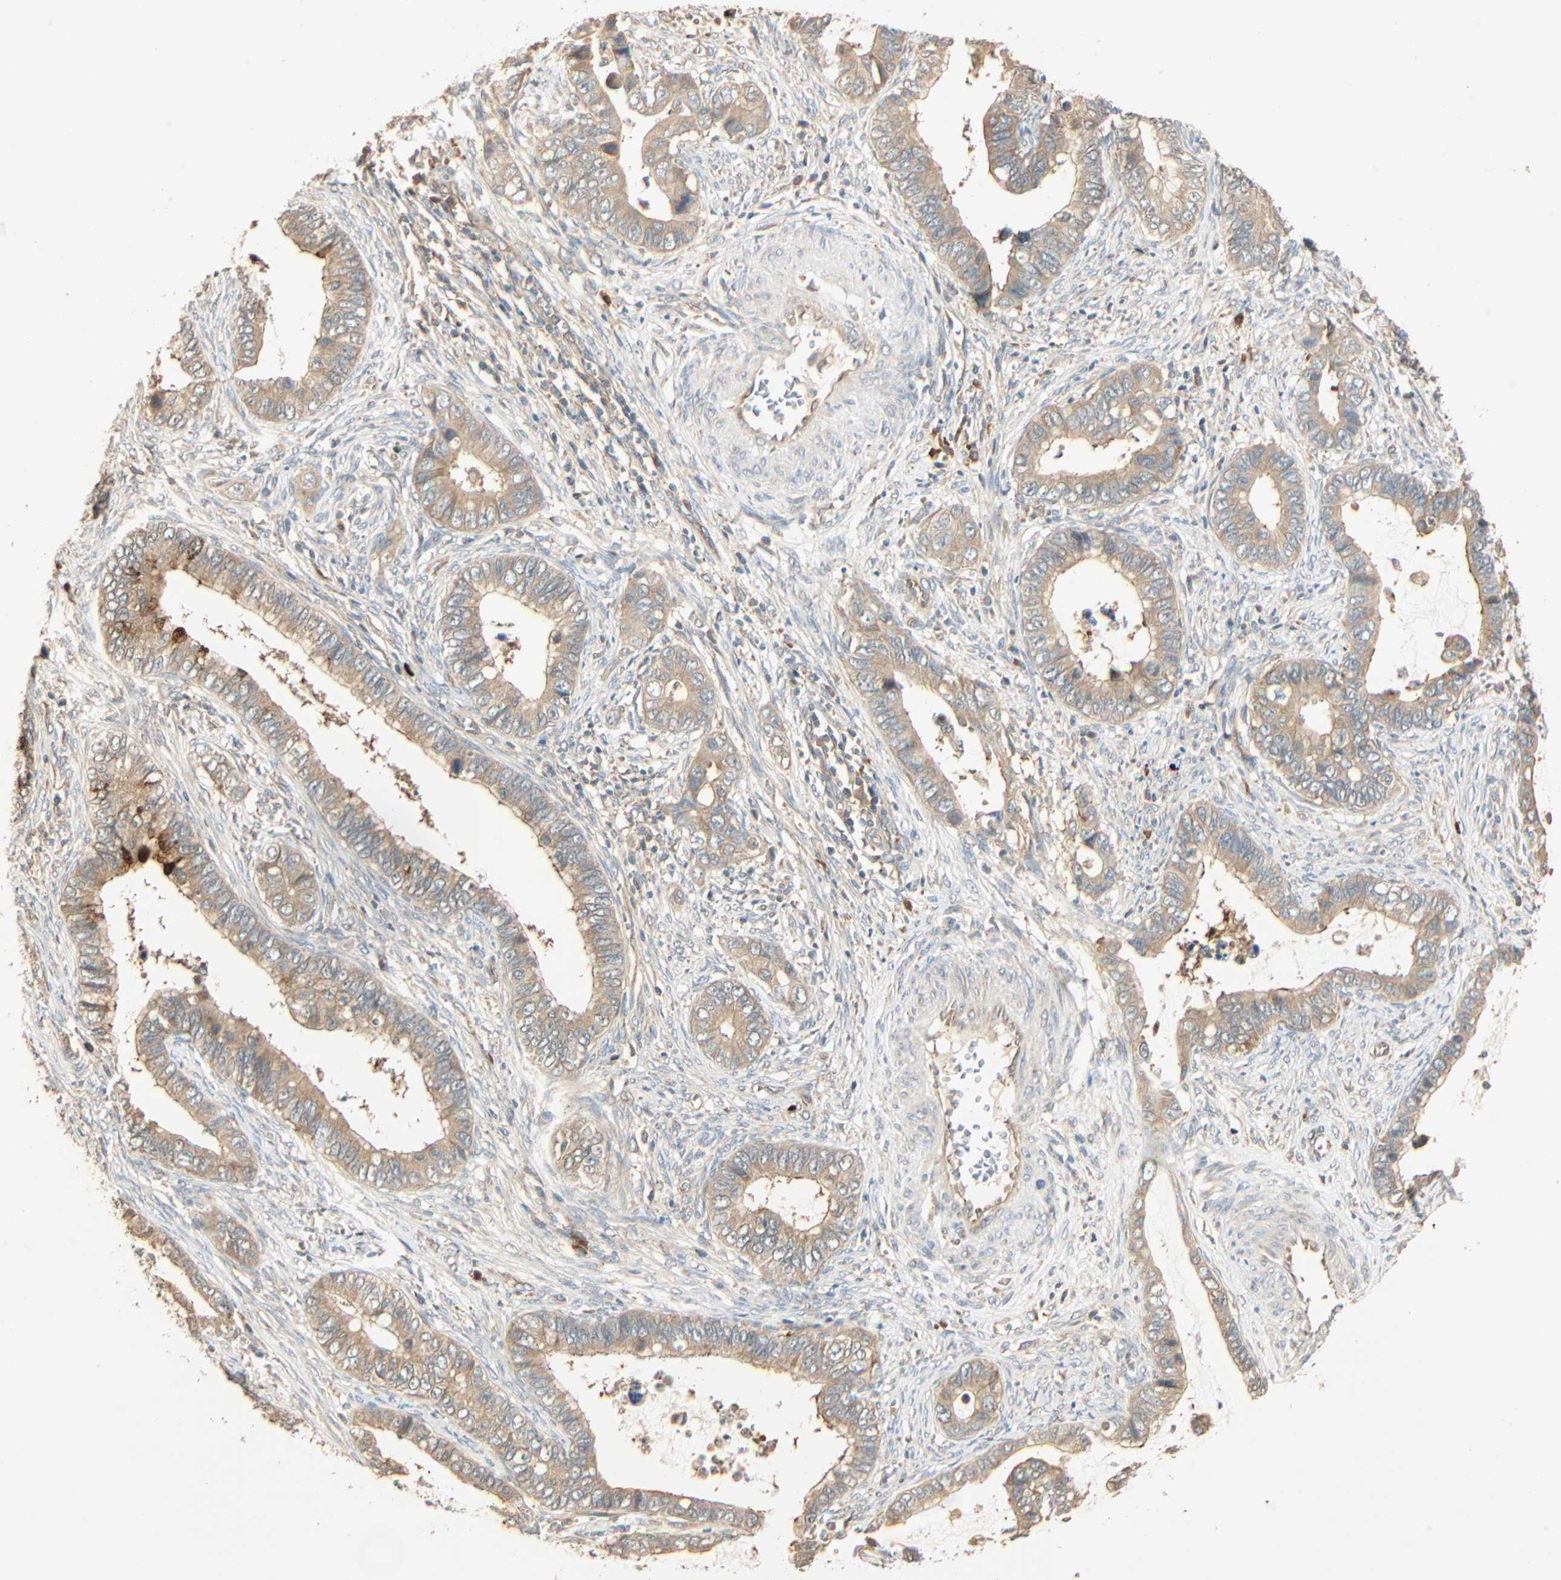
{"staining": {"intensity": "weak", "quantity": ">75%", "location": "cytoplasmic/membranous"}, "tissue": "cervical cancer", "cell_type": "Tumor cells", "image_type": "cancer", "snomed": [{"axis": "morphology", "description": "Adenocarcinoma, NOS"}, {"axis": "topography", "description": "Cervix"}], "caption": "Adenocarcinoma (cervical) tissue reveals weak cytoplasmic/membranous expression in approximately >75% of tumor cells", "gene": "GALK1", "patient": {"sex": "female", "age": 44}}